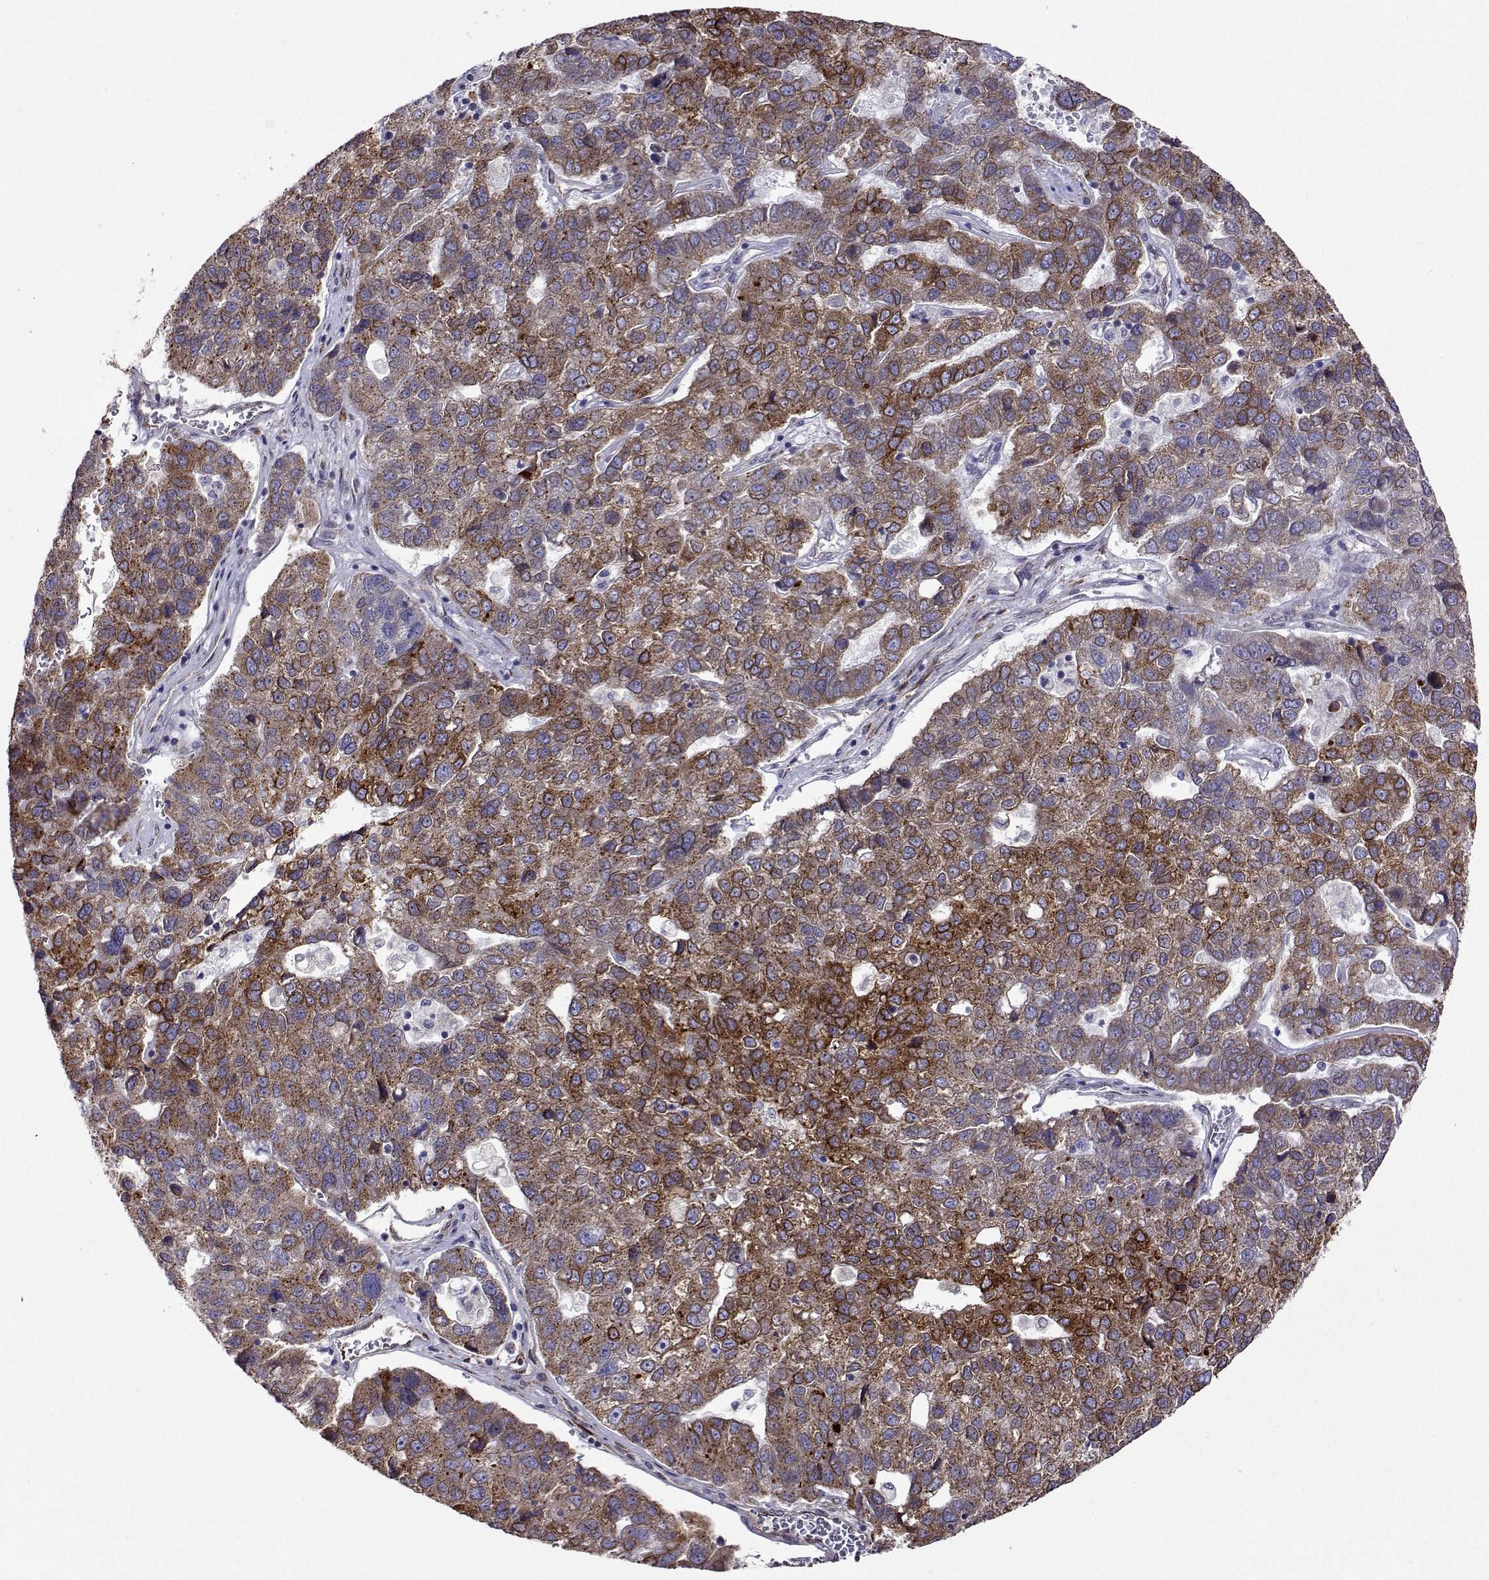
{"staining": {"intensity": "moderate", "quantity": "25%-75%", "location": "cytoplasmic/membranous"}, "tissue": "pancreatic cancer", "cell_type": "Tumor cells", "image_type": "cancer", "snomed": [{"axis": "morphology", "description": "Adenocarcinoma, NOS"}, {"axis": "topography", "description": "Pancreas"}], "caption": "Moderate cytoplasmic/membranous staining is identified in approximately 25%-75% of tumor cells in pancreatic cancer.", "gene": "PGRMC2", "patient": {"sex": "female", "age": 61}}